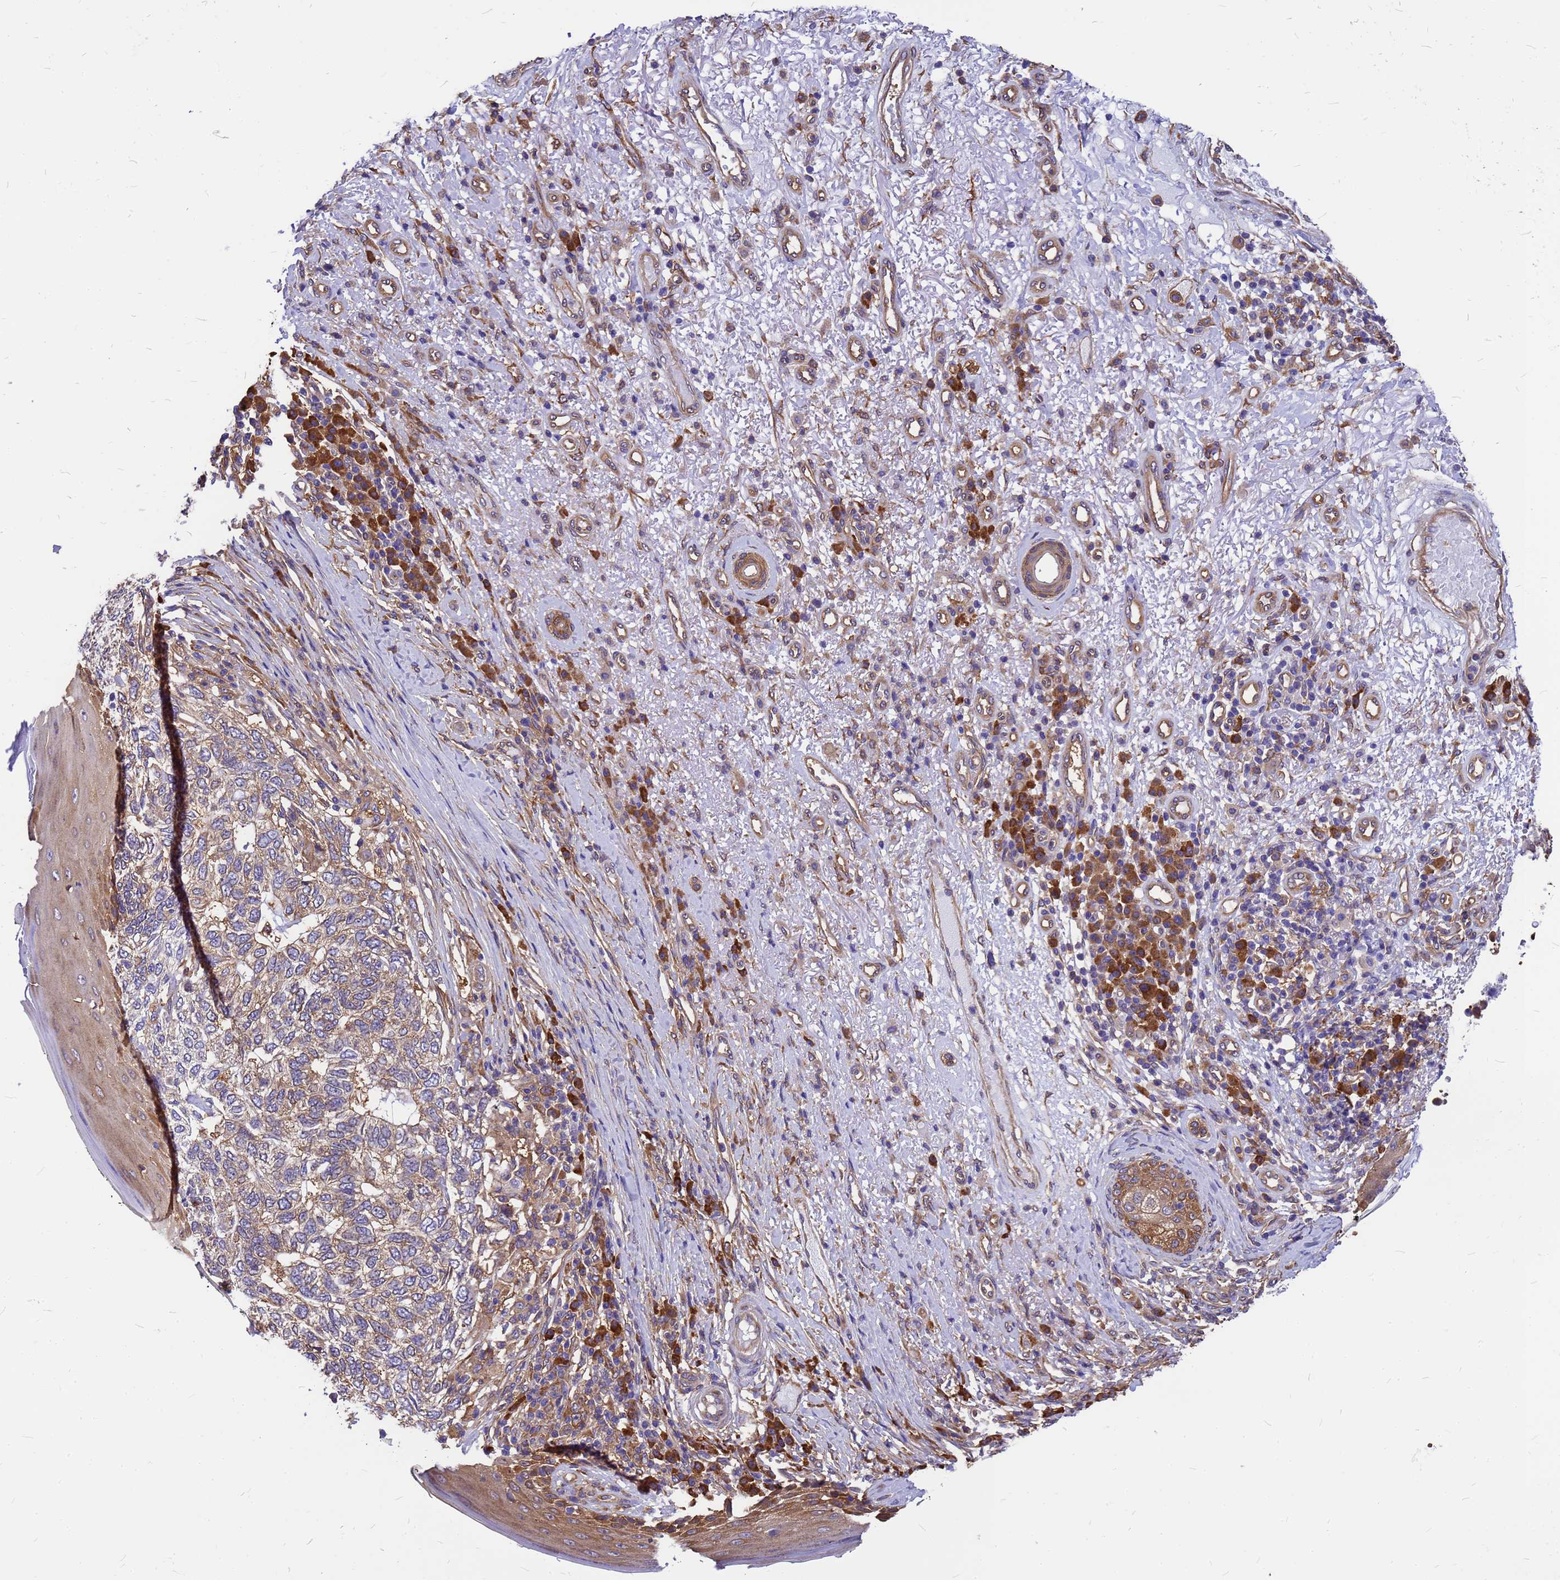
{"staining": {"intensity": "weak", "quantity": ">75%", "location": "cytoplasmic/membranous"}, "tissue": "skin cancer", "cell_type": "Tumor cells", "image_type": "cancer", "snomed": [{"axis": "morphology", "description": "Basal cell carcinoma"}, {"axis": "topography", "description": "Skin"}], "caption": "A brown stain labels weak cytoplasmic/membranous positivity of a protein in skin cancer (basal cell carcinoma) tumor cells.", "gene": "GID4", "patient": {"sex": "female", "age": 65}}